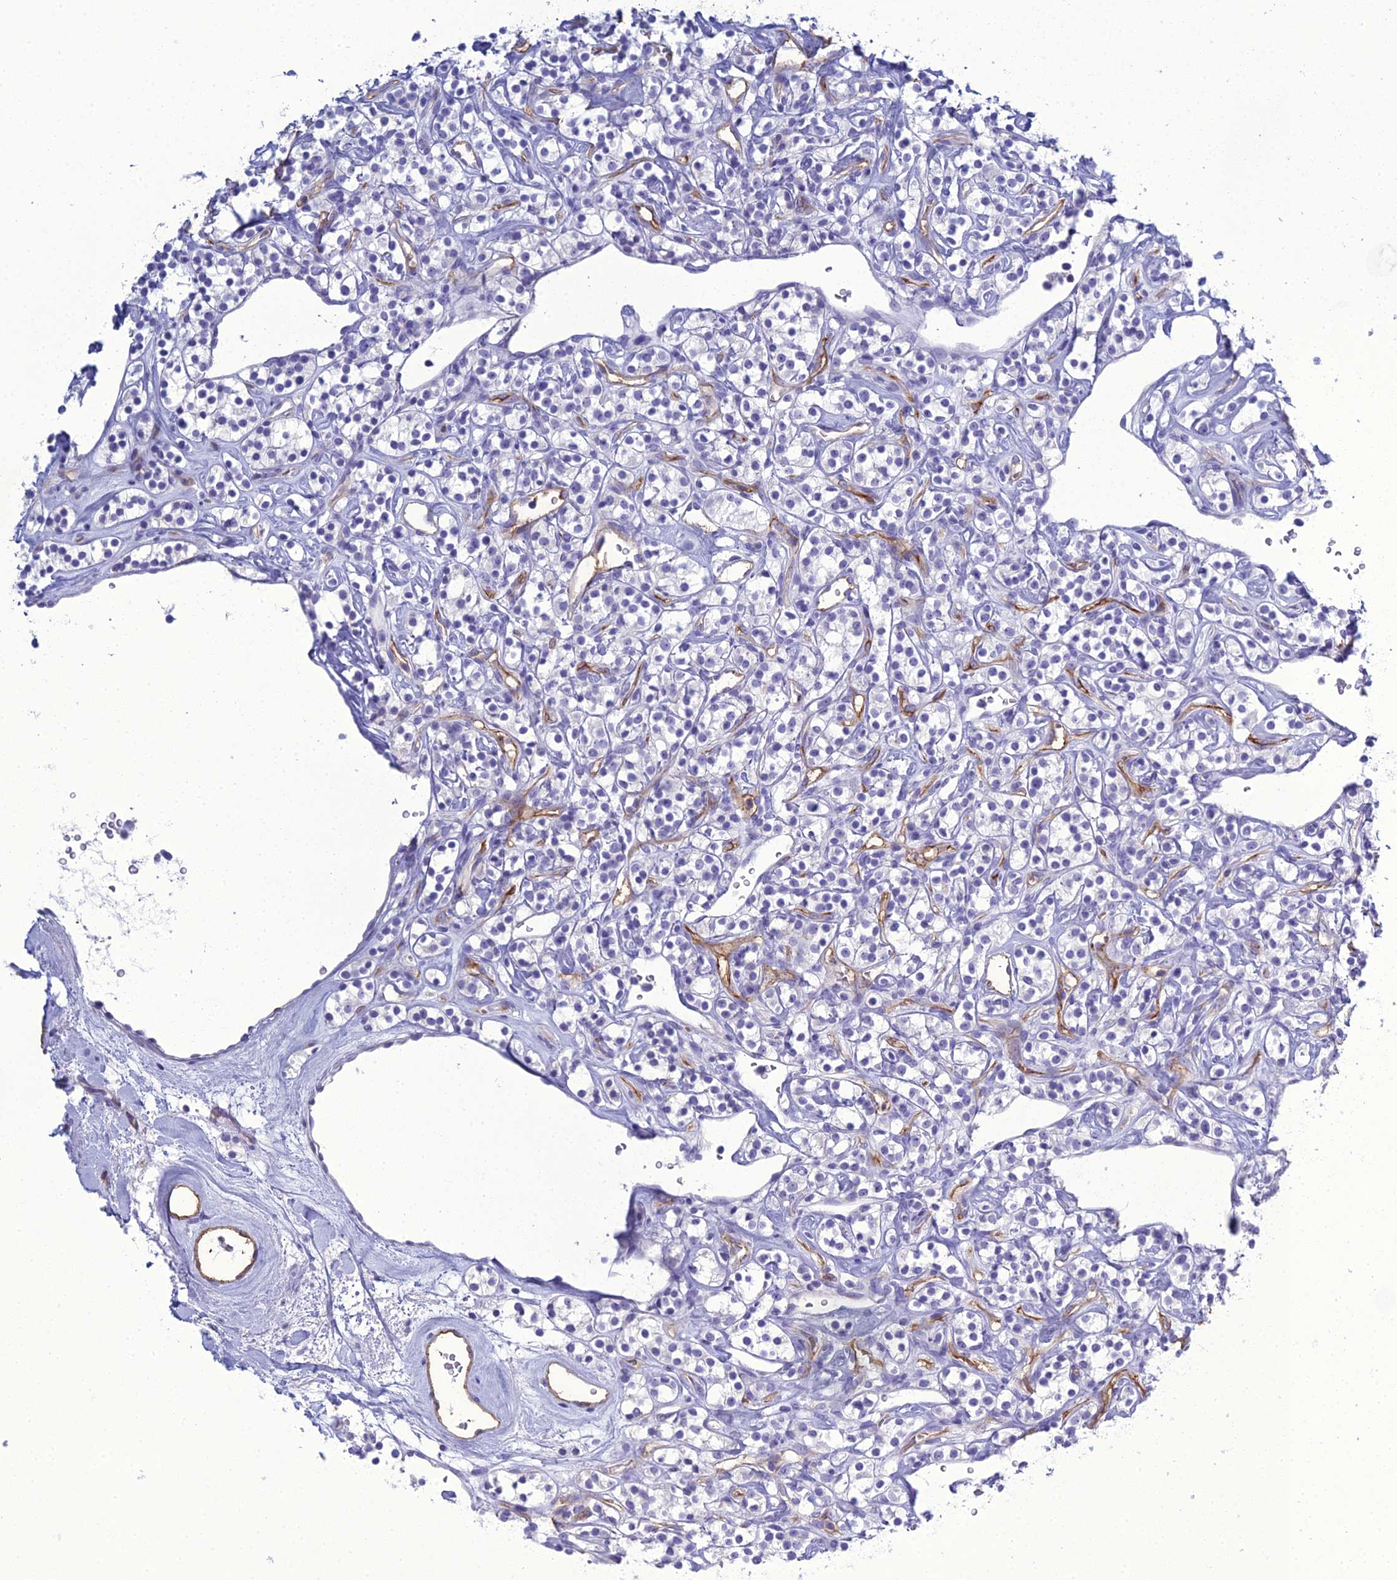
{"staining": {"intensity": "negative", "quantity": "none", "location": "none"}, "tissue": "renal cancer", "cell_type": "Tumor cells", "image_type": "cancer", "snomed": [{"axis": "morphology", "description": "Adenocarcinoma, NOS"}, {"axis": "topography", "description": "Kidney"}], "caption": "This image is of adenocarcinoma (renal) stained with IHC to label a protein in brown with the nuclei are counter-stained blue. There is no positivity in tumor cells.", "gene": "ACE", "patient": {"sex": "male", "age": 77}}